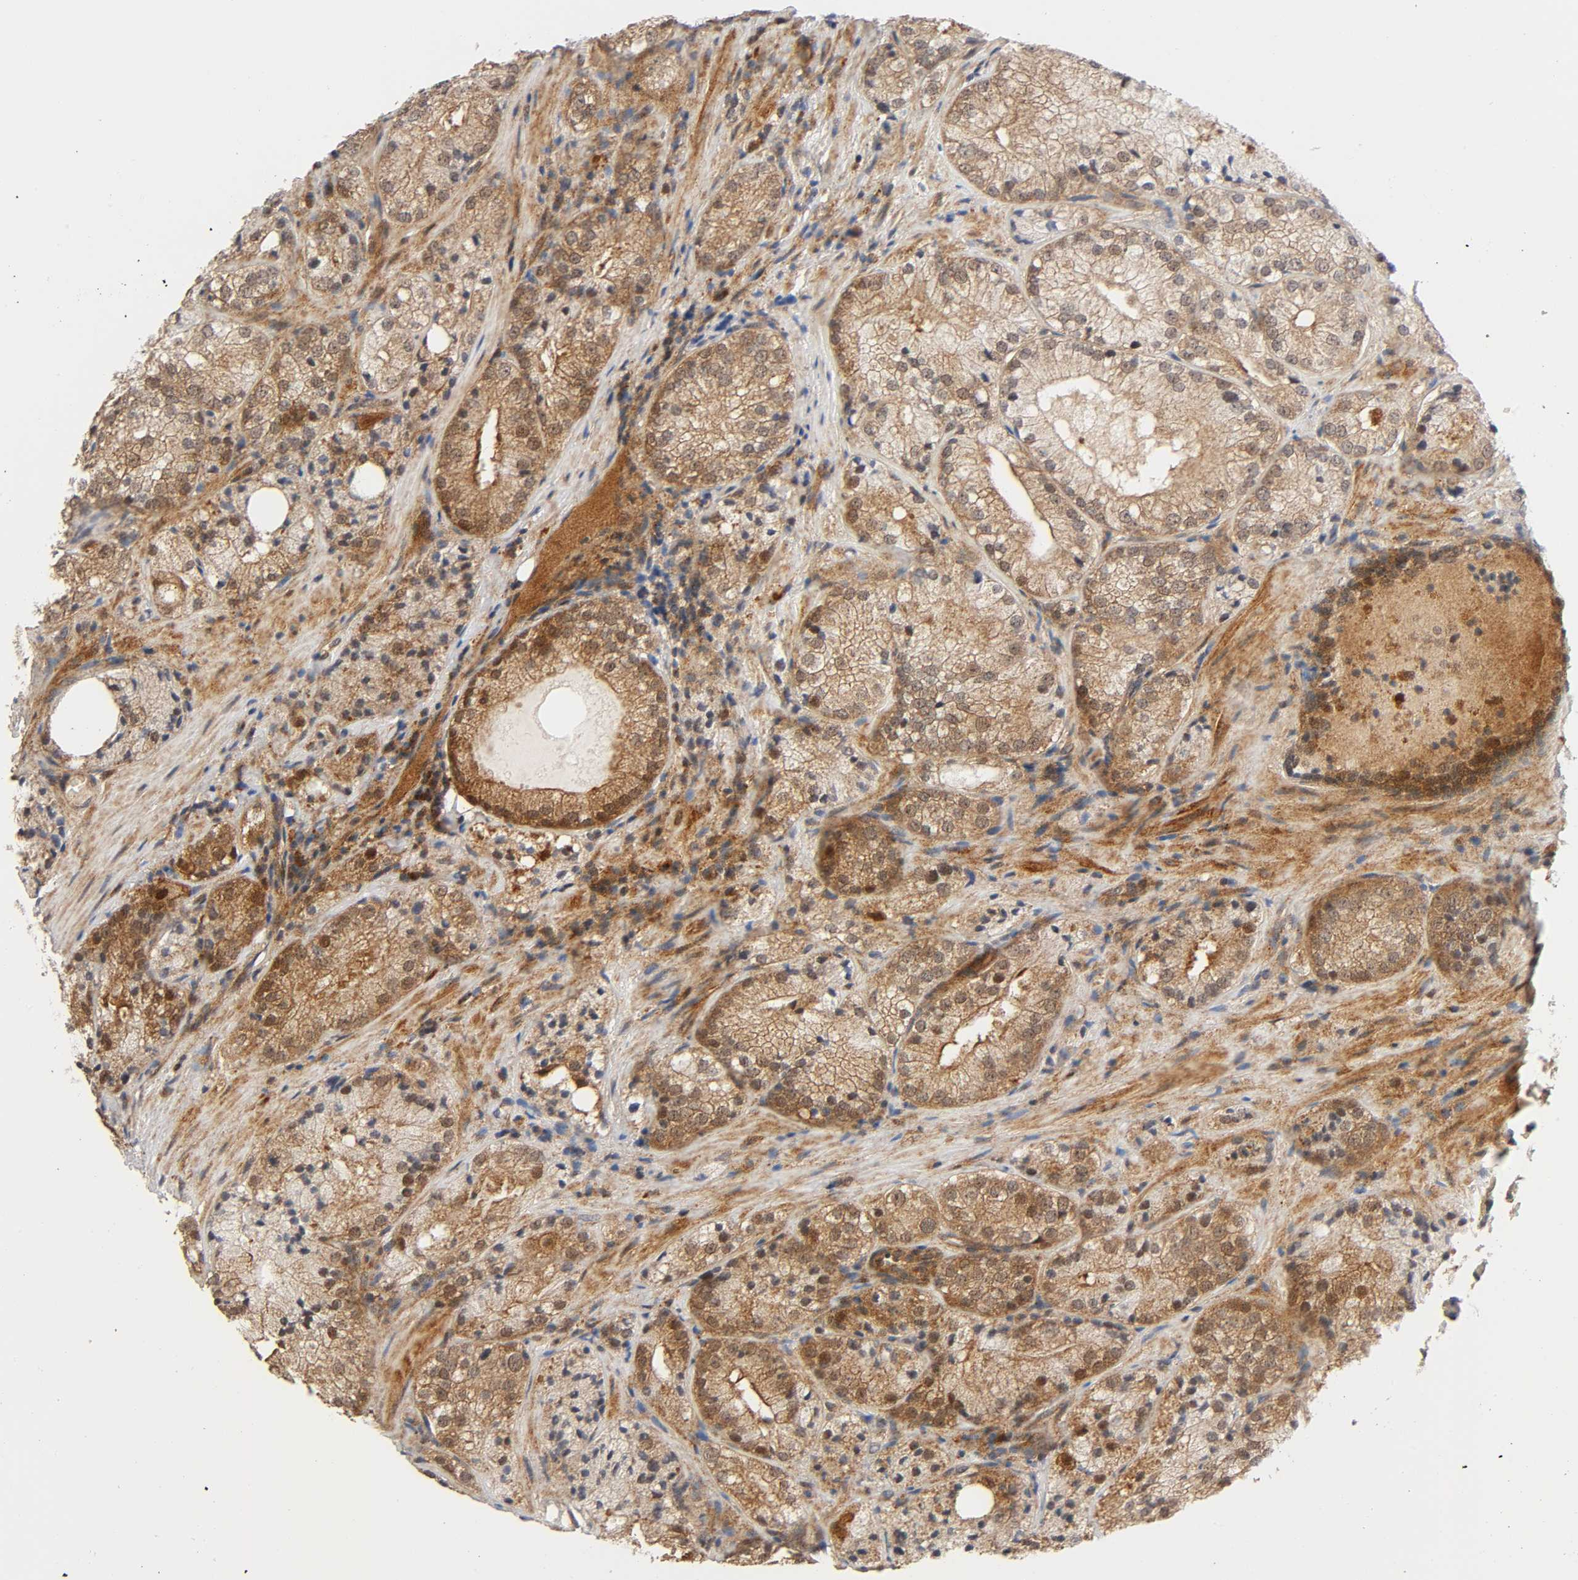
{"staining": {"intensity": "moderate", "quantity": ">75%", "location": "cytoplasmic/membranous,nuclear"}, "tissue": "prostate cancer", "cell_type": "Tumor cells", "image_type": "cancer", "snomed": [{"axis": "morphology", "description": "Adenocarcinoma, Low grade"}, {"axis": "topography", "description": "Prostate"}], "caption": "Tumor cells exhibit medium levels of moderate cytoplasmic/membranous and nuclear expression in approximately >75% of cells in prostate adenocarcinoma (low-grade).", "gene": "CASP9", "patient": {"sex": "male", "age": 60}}